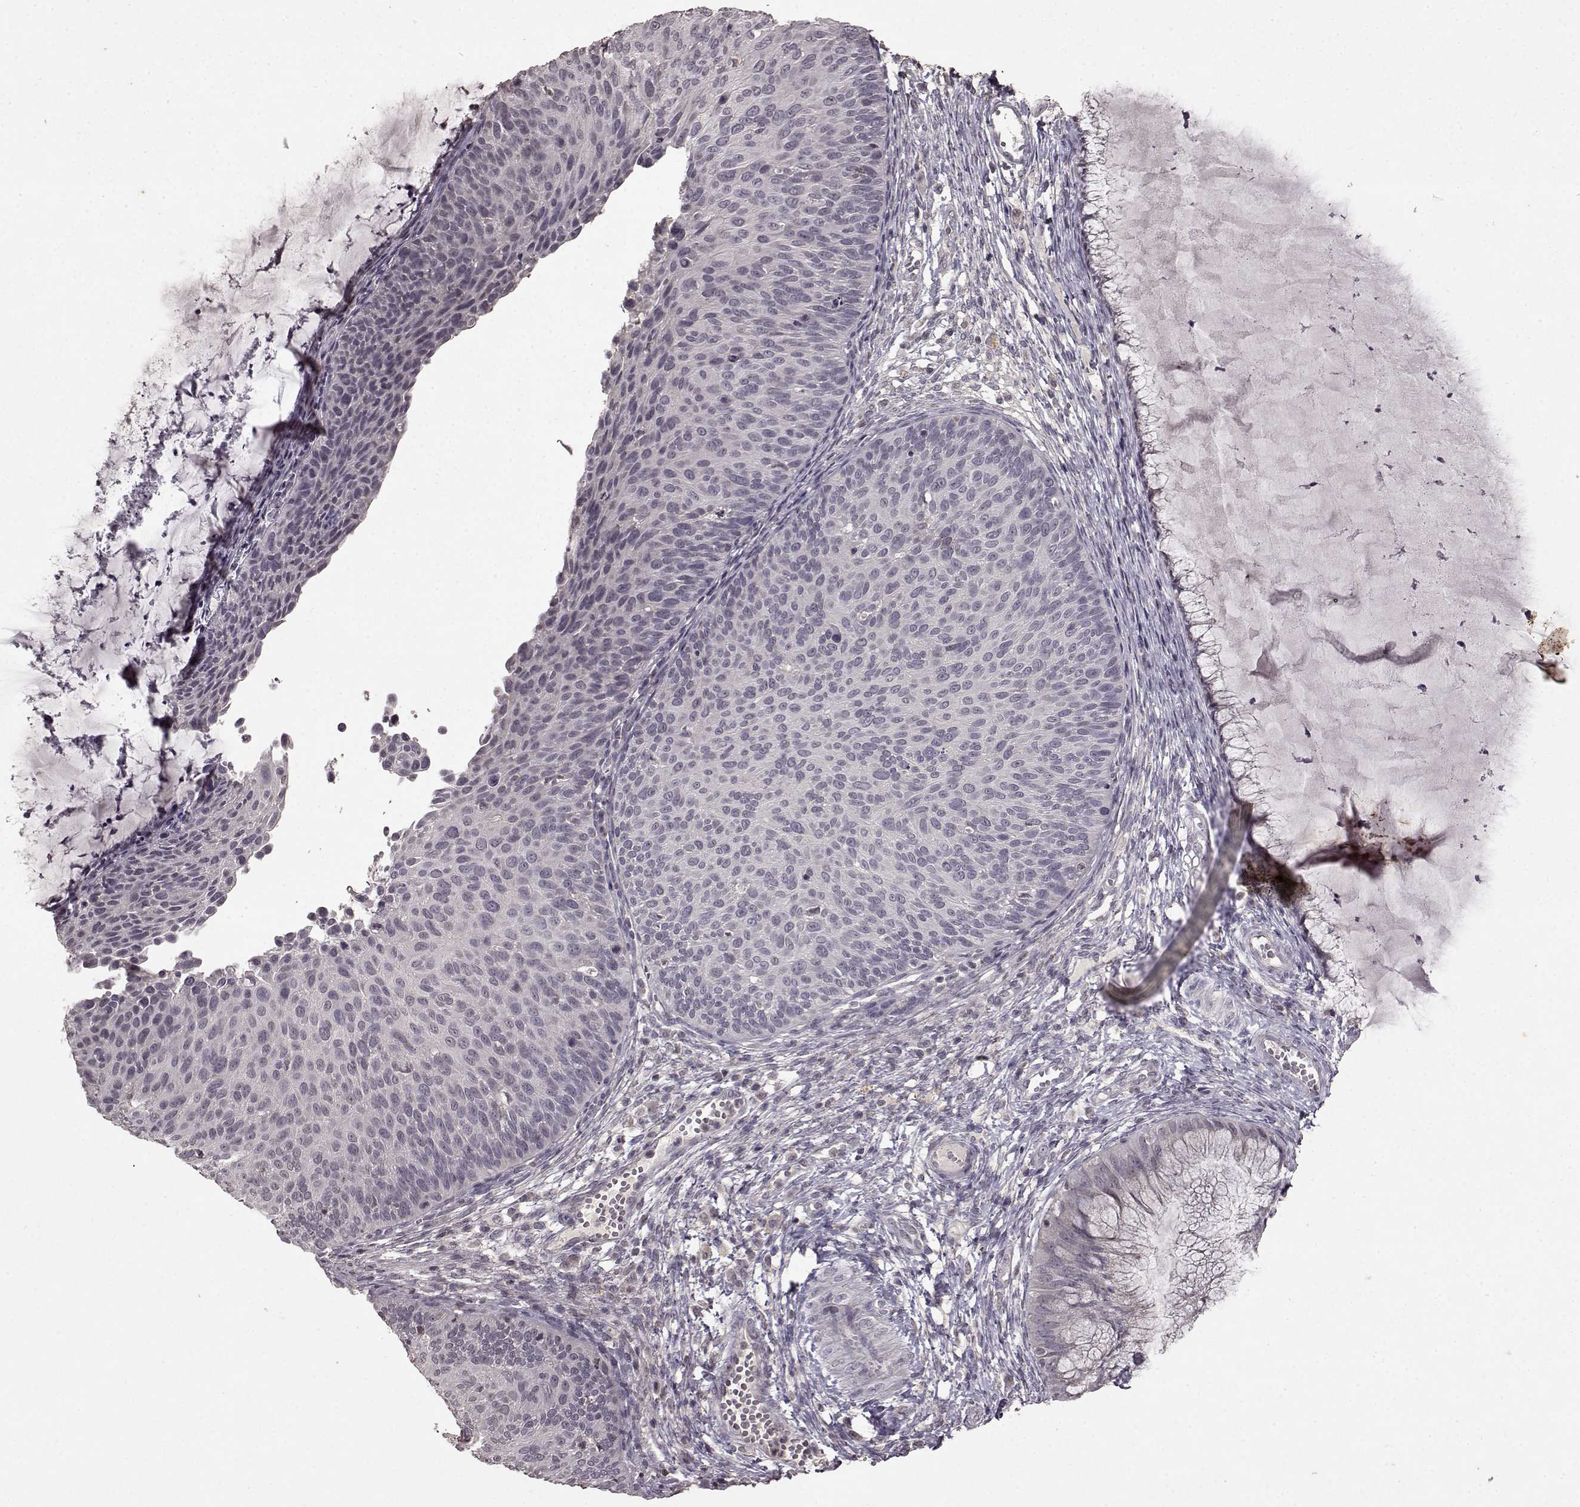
{"staining": {"intensity": "negative", "quantity": "none", "location": "none"}, "tissue": "cervical cancer", "cell_type": "Tumor cells", "image_type": "cancer", "snomed": [{"axis": "morphology", "description": "Squamous cell carcinoma, NOS"}, {"axis": "topography", "description": "Cervix"}], "caption": "High magnification brightfield microscopy of squamous cell carcinoma (cervical) stained with DAB (brown) and counterstained with hematoxylin (blue): tumor cells show no significant expression. The staining is performed using DAB (3,3'-diaminobenzidine) brown chromogen with nuclei counter-stained in using hematoxylin.", "gene": "LHB", "patient": {"sex": "female", "age": 36}}